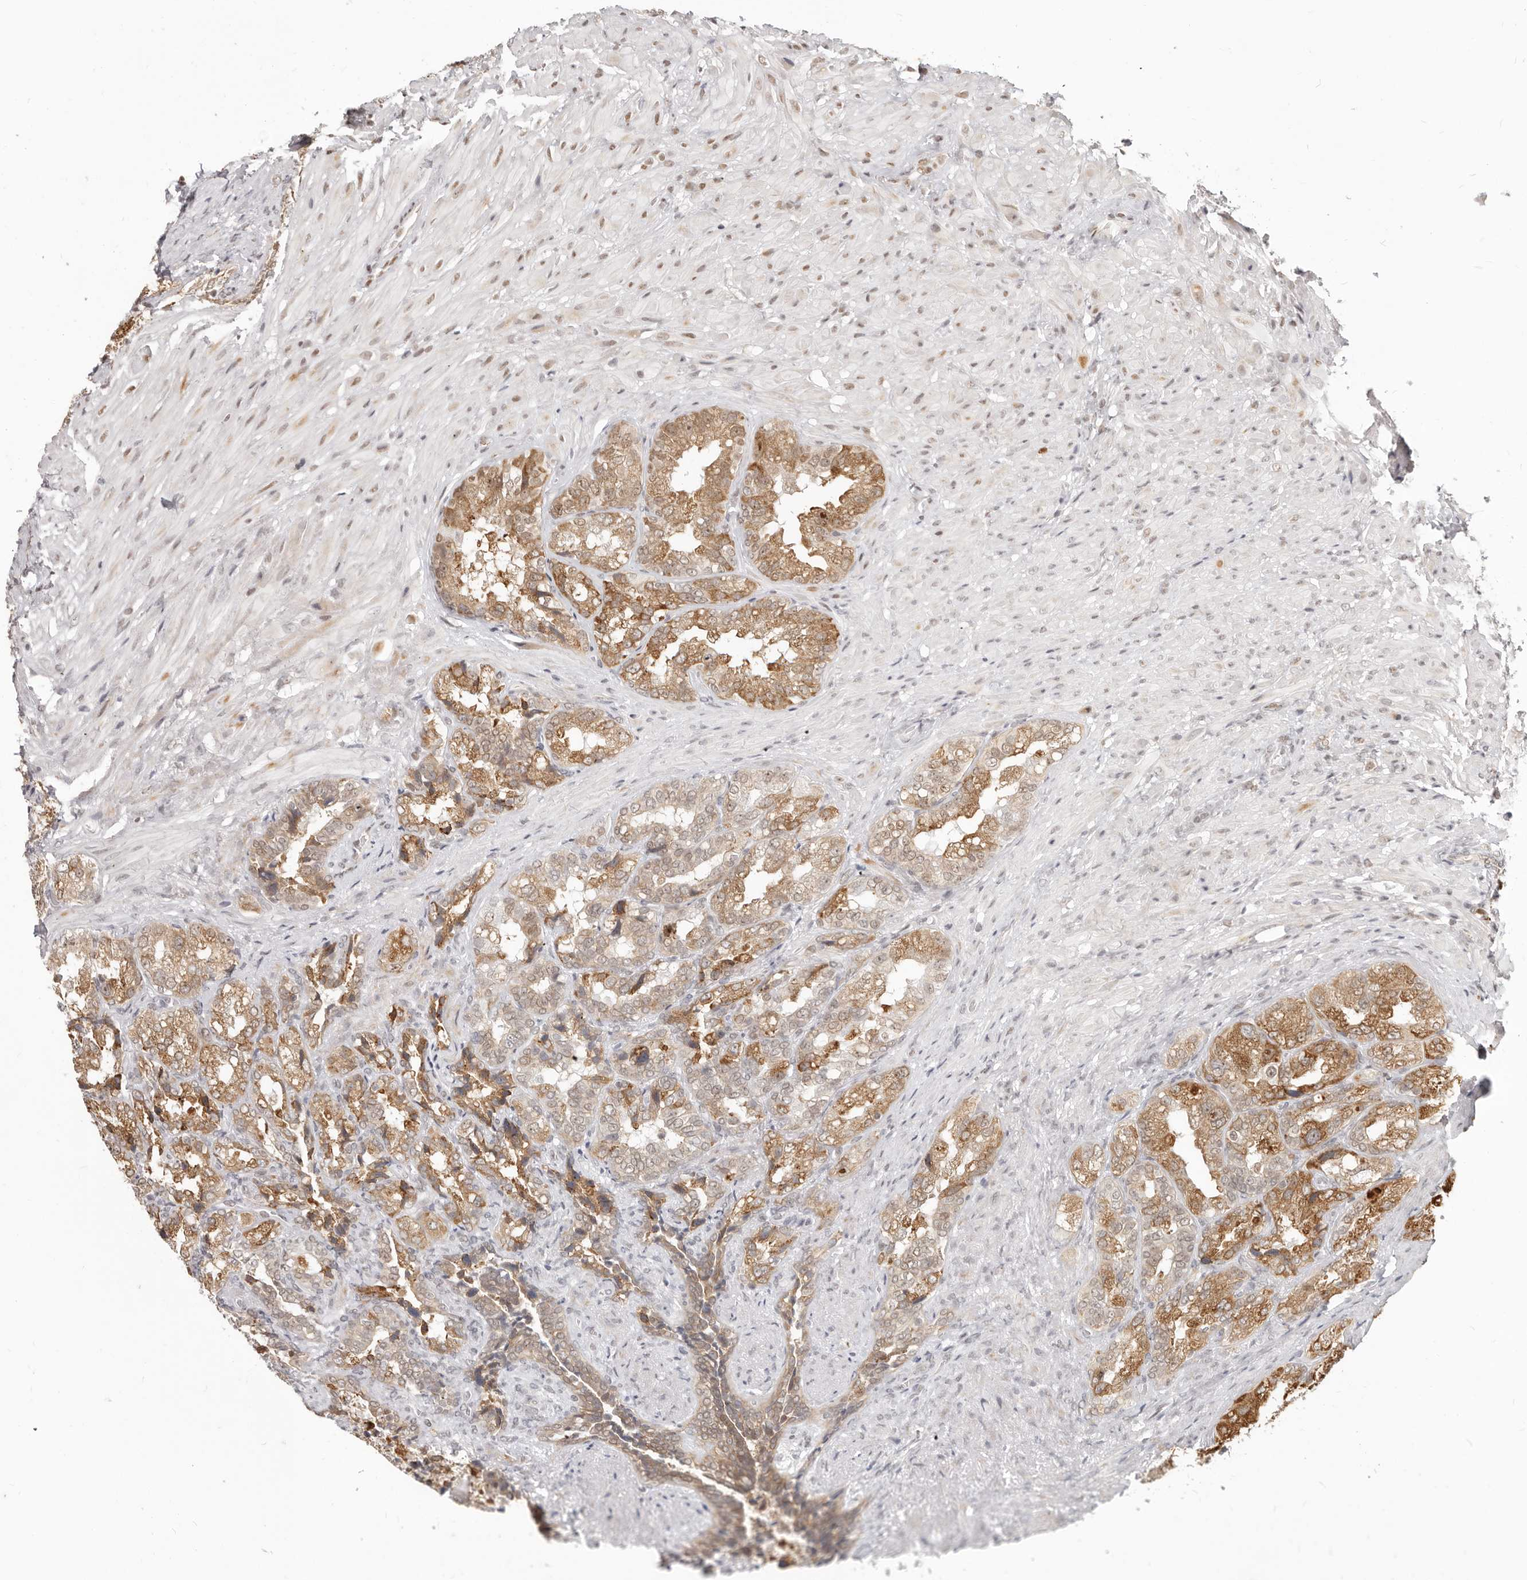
{"staining": {"intensity": "moderate", "quantity": ">75%", "location": "cytoplasmic/membranous,nuclear"}, "tissue": "seminal vesicle", "cell_type": "Glandular cells", "image_type": "normal", "snomed": [{"axis": "morphology", "description": "Normal tissue, NOS"}, {"axis": "topography", "description": "Seminal veicle"}, {"axis": "topography", "description": "Peripheral nerve tissue"}], "caption": "This histopathology image displays normal seminal vesicle stained with immunohistochemistry to label a protein in brown. The cytoplasmic/membranous,nuclear of glandular cells show moderate positivity for the protein. Nuclei are counter-stained blue.", "gene": "RFC2", "patient": {"sex": "male", "age": 63}}